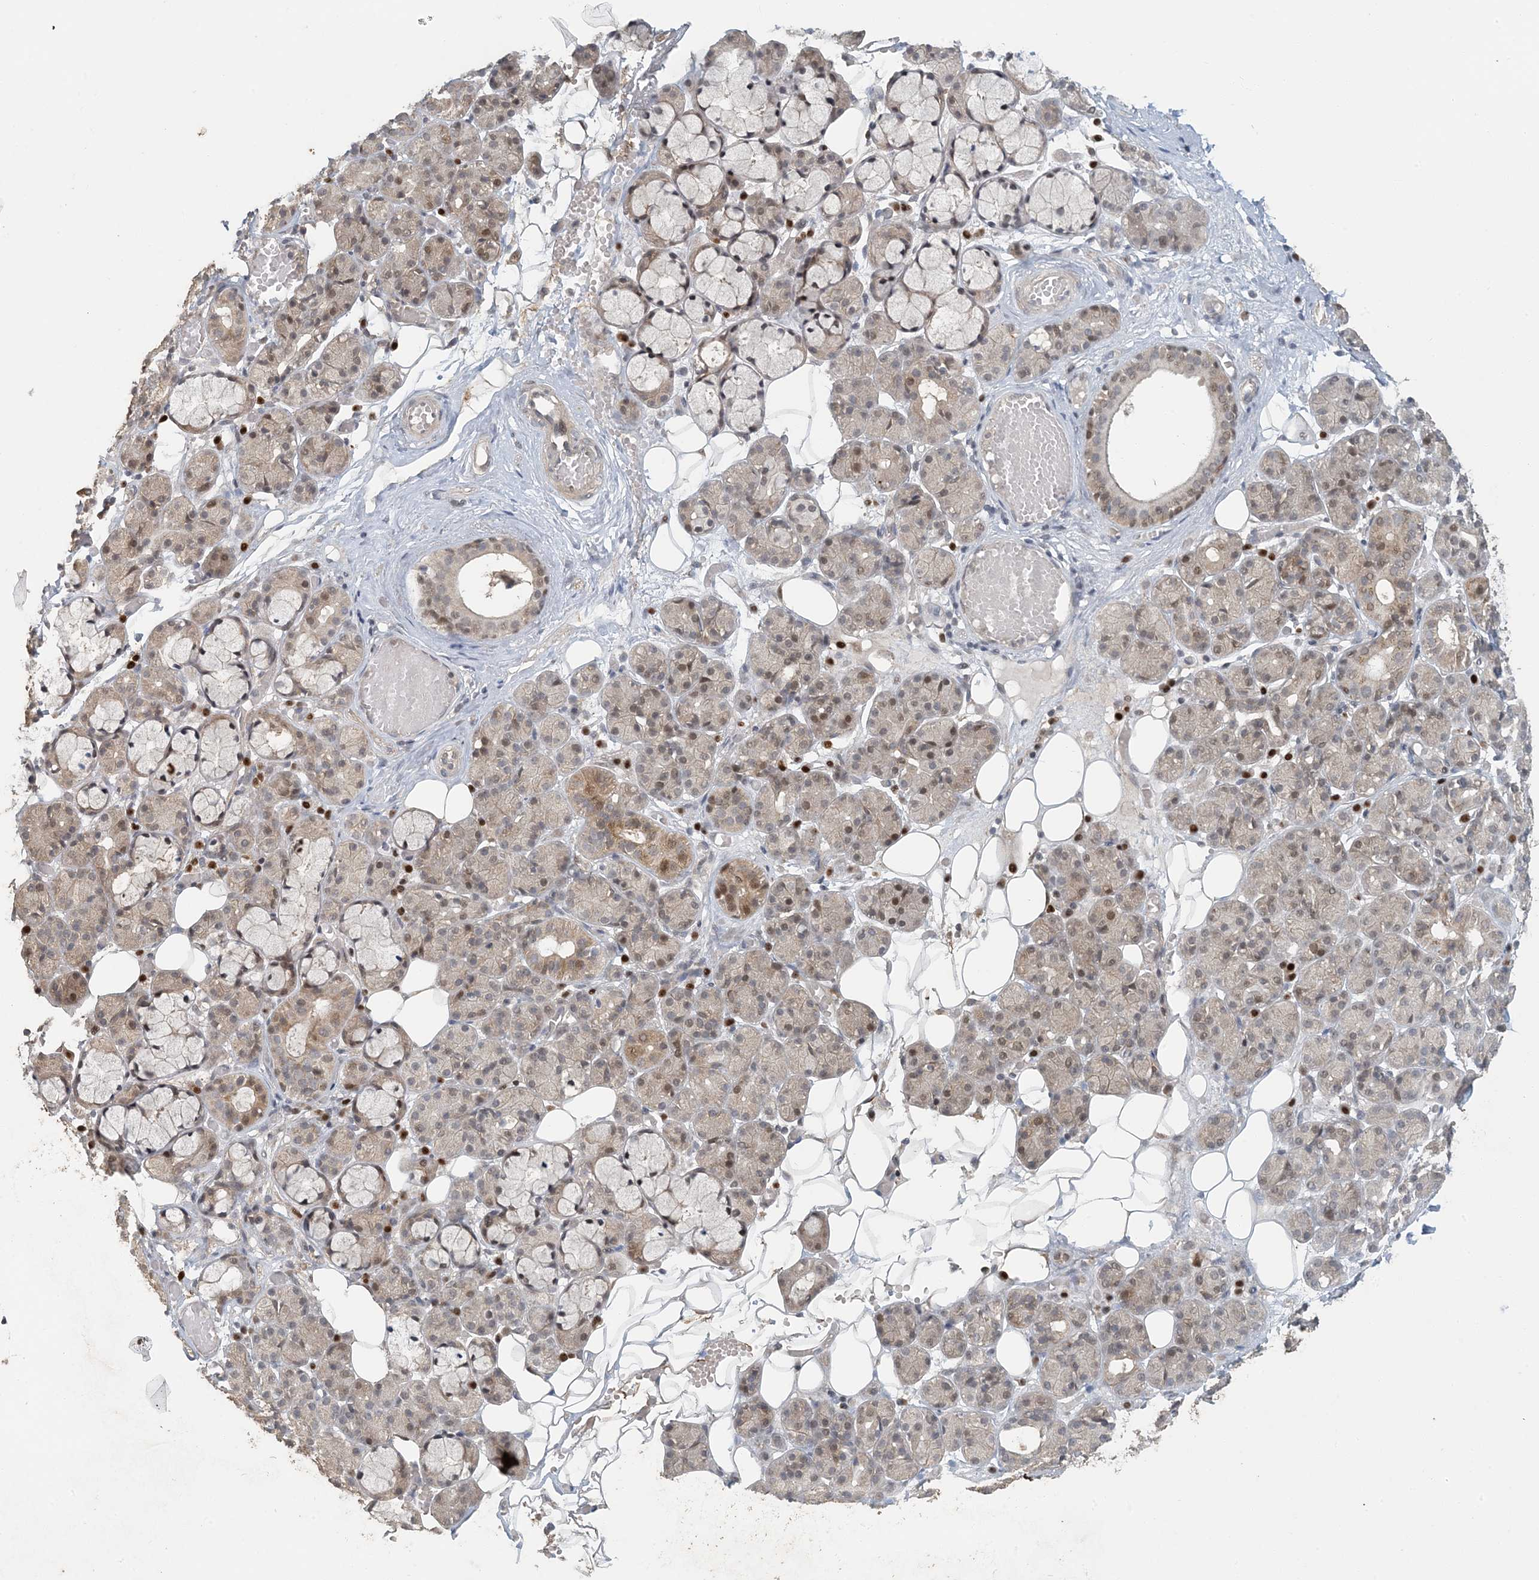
{"staining": {"intensity": "moderate", "quantity": "25%-75%", "location": "cytoplasmic/membranous,nuclear"}, "tissue": "salivary gland", "cell_type": "Glandular cells", "image_type": "normal", "snomed": [{"axis": "morphology", "description": "Normal tissue, NOS"}, {"axis": "topography", "description": "Salivary gland"}], "caption": "A brown stain labels moderate cytoplasmic/membranous,nuclear expression of a protein in glandular cells of unremarkable salivary gland. Using DAB (3,3'-diaminobenzidine) (brown) and hematoxylin (blue) stains, captured at high magnification using brightfield microscopy.", "gene": "ATP13A2", "patient": {"sex": "male", "age": 63}}